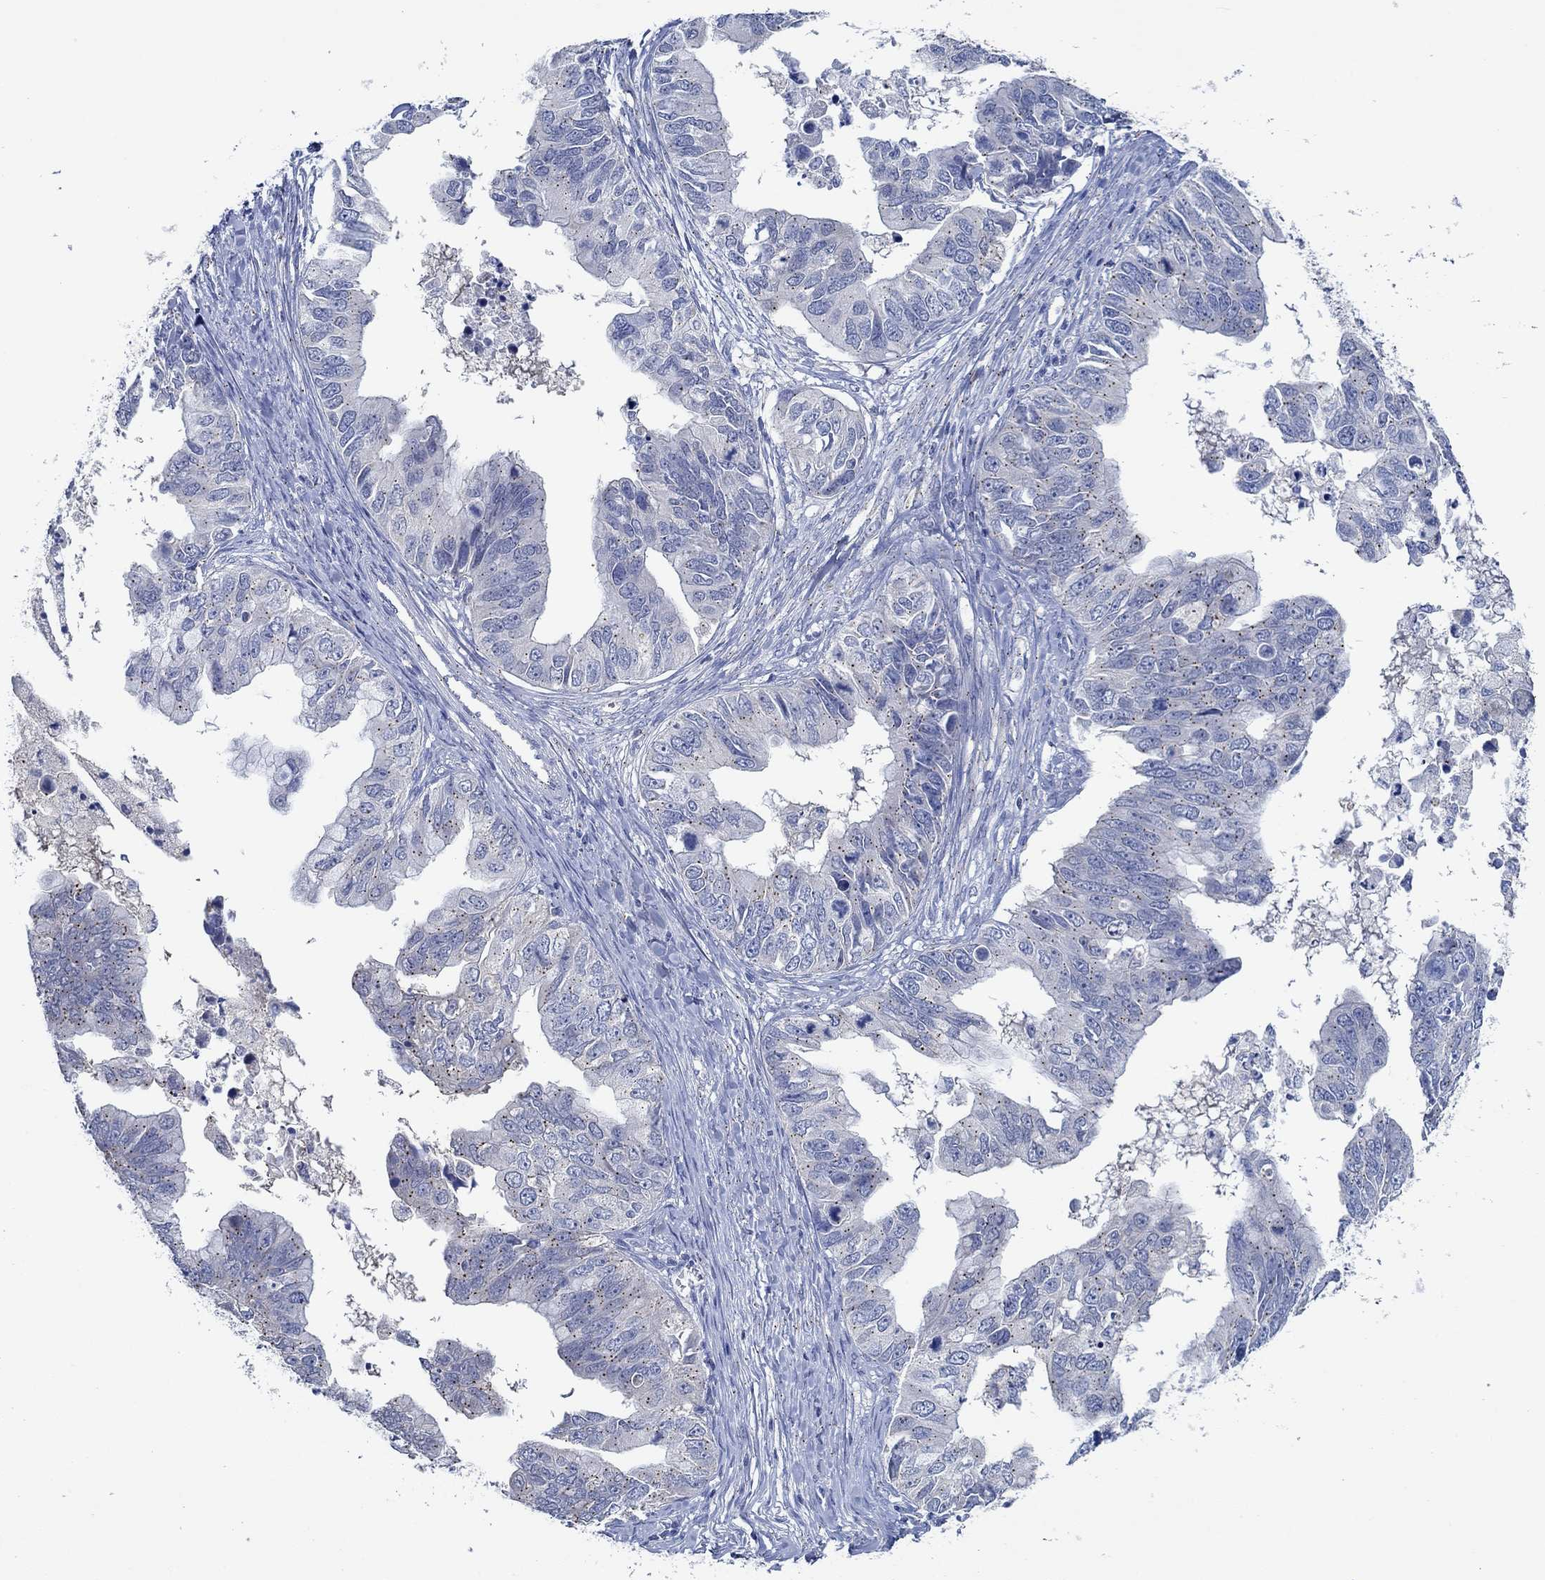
{"staining": {"intensity": "moderate", "quantity": "25%-75%", "location": "cytoplasmic/membranous"}, "tissue": "ovarian cancer", "cell_type": "Tumor cells", "image_type": "cancer", "snomed": [{"axis": "morphology", "description": "Cystadenocarcinoma, mucinous, NOS"}, {"axis": "topography", "description": "Ovary"}], "caption": "Immunohistochemistry of mucinous cystadenocarcinoma (ovarian) reveals medium levels of moderate cytoplasmic/membranous staining in about 25%-75% of tumor cells.", "gene": "CPM", "patient": {"sex": "female", "age": 76}}